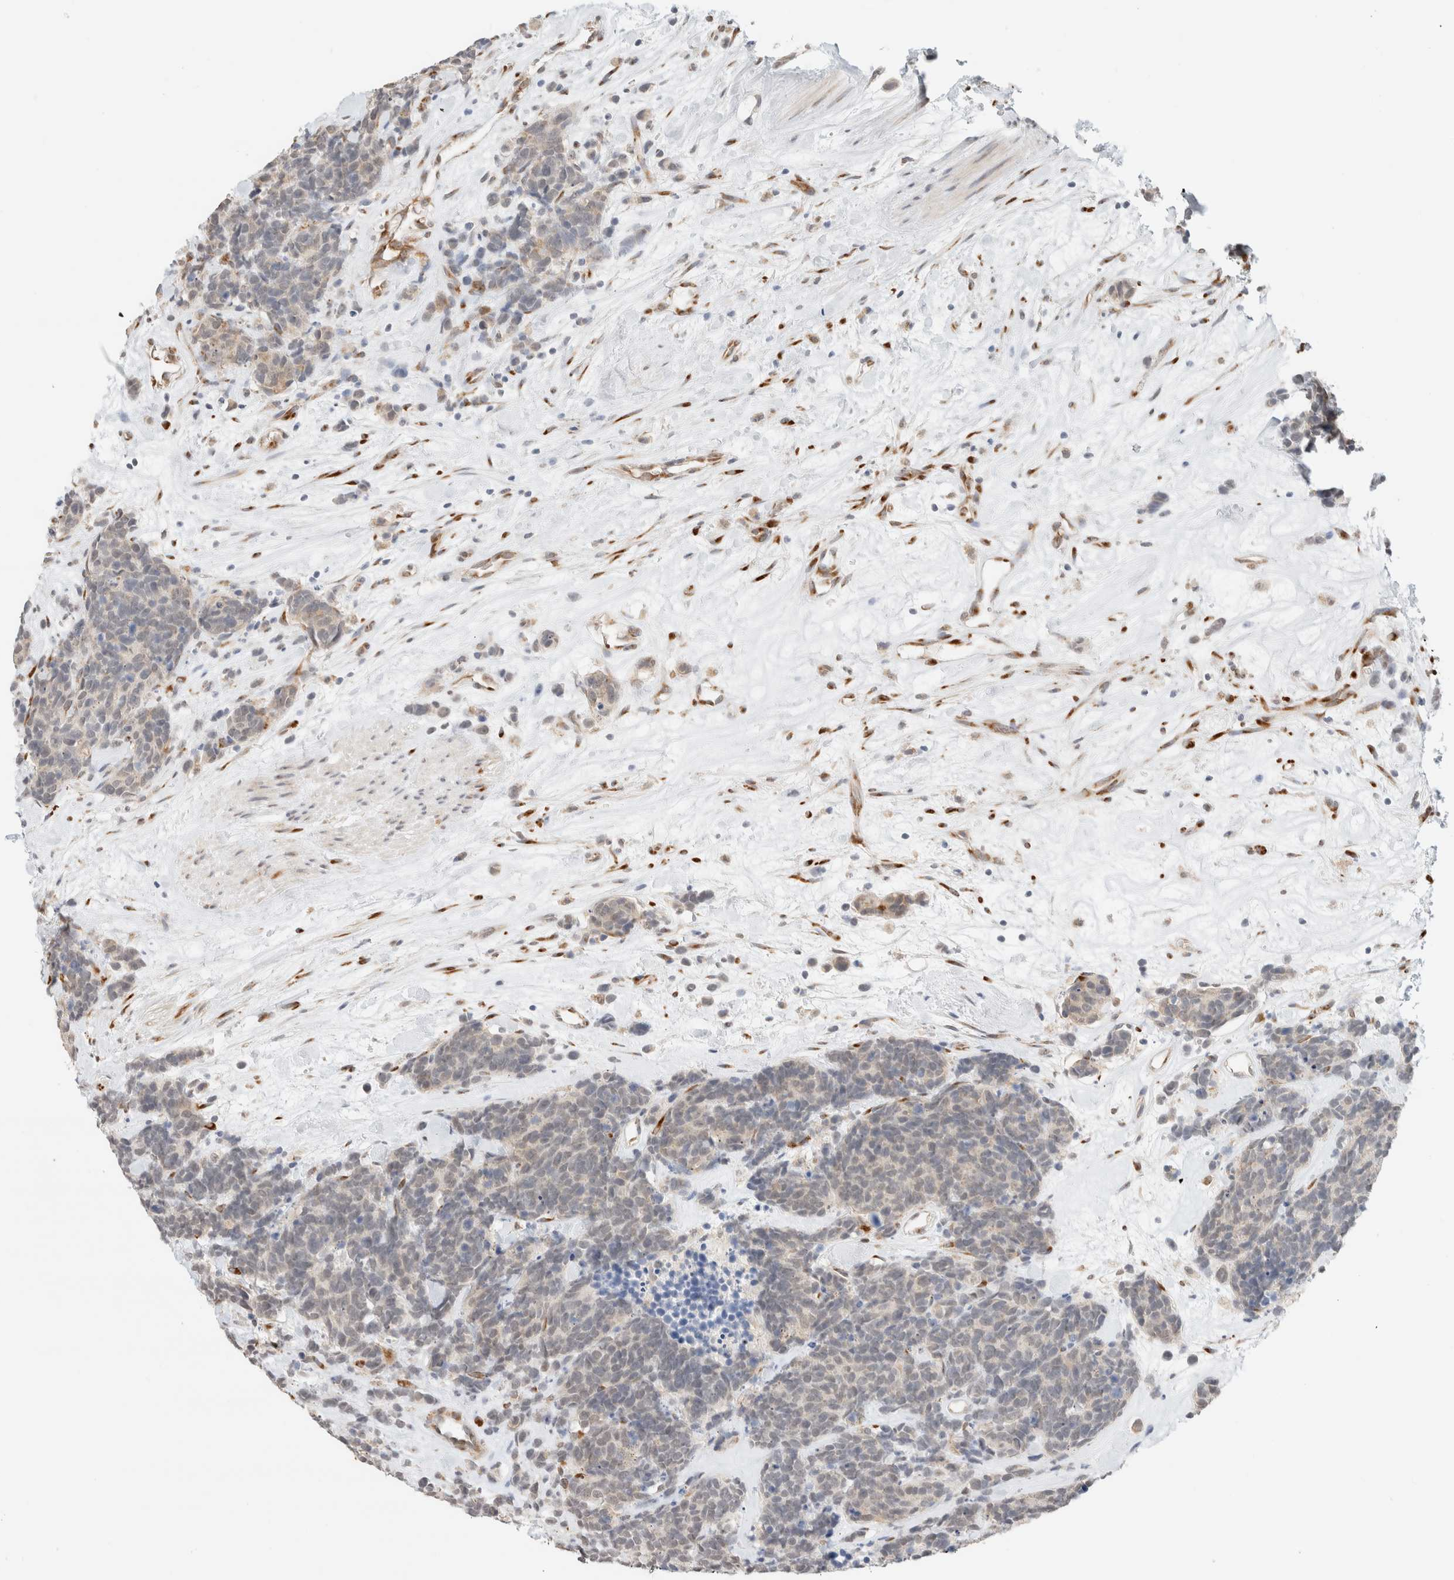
{"staining": {"intensity": "weak", "quantity": "25%-75%", "location": "cytoplasmic/membranous"}, "tissue": "carcinoid", "cell_type": "Tumor cells", "image_type": "cancer", "snomed": [{"axis": "morphology", "description": "Carcinoma, NOS"}, {"axis": "morphology", "description": "Carcinoid, malignant, NOS"}, {"axis": "topography", "description": "Urinary bladder"}], "caption": "Immunohistochemistry photomicrograph of human carcinoma stained for a protein (brown), which displays low levels of weak cytoplasmic/membranous expression in about 25%-75% of tumor cells.", "gene": "HDLBP", "patient": {"sex": "male", "age": 57}}